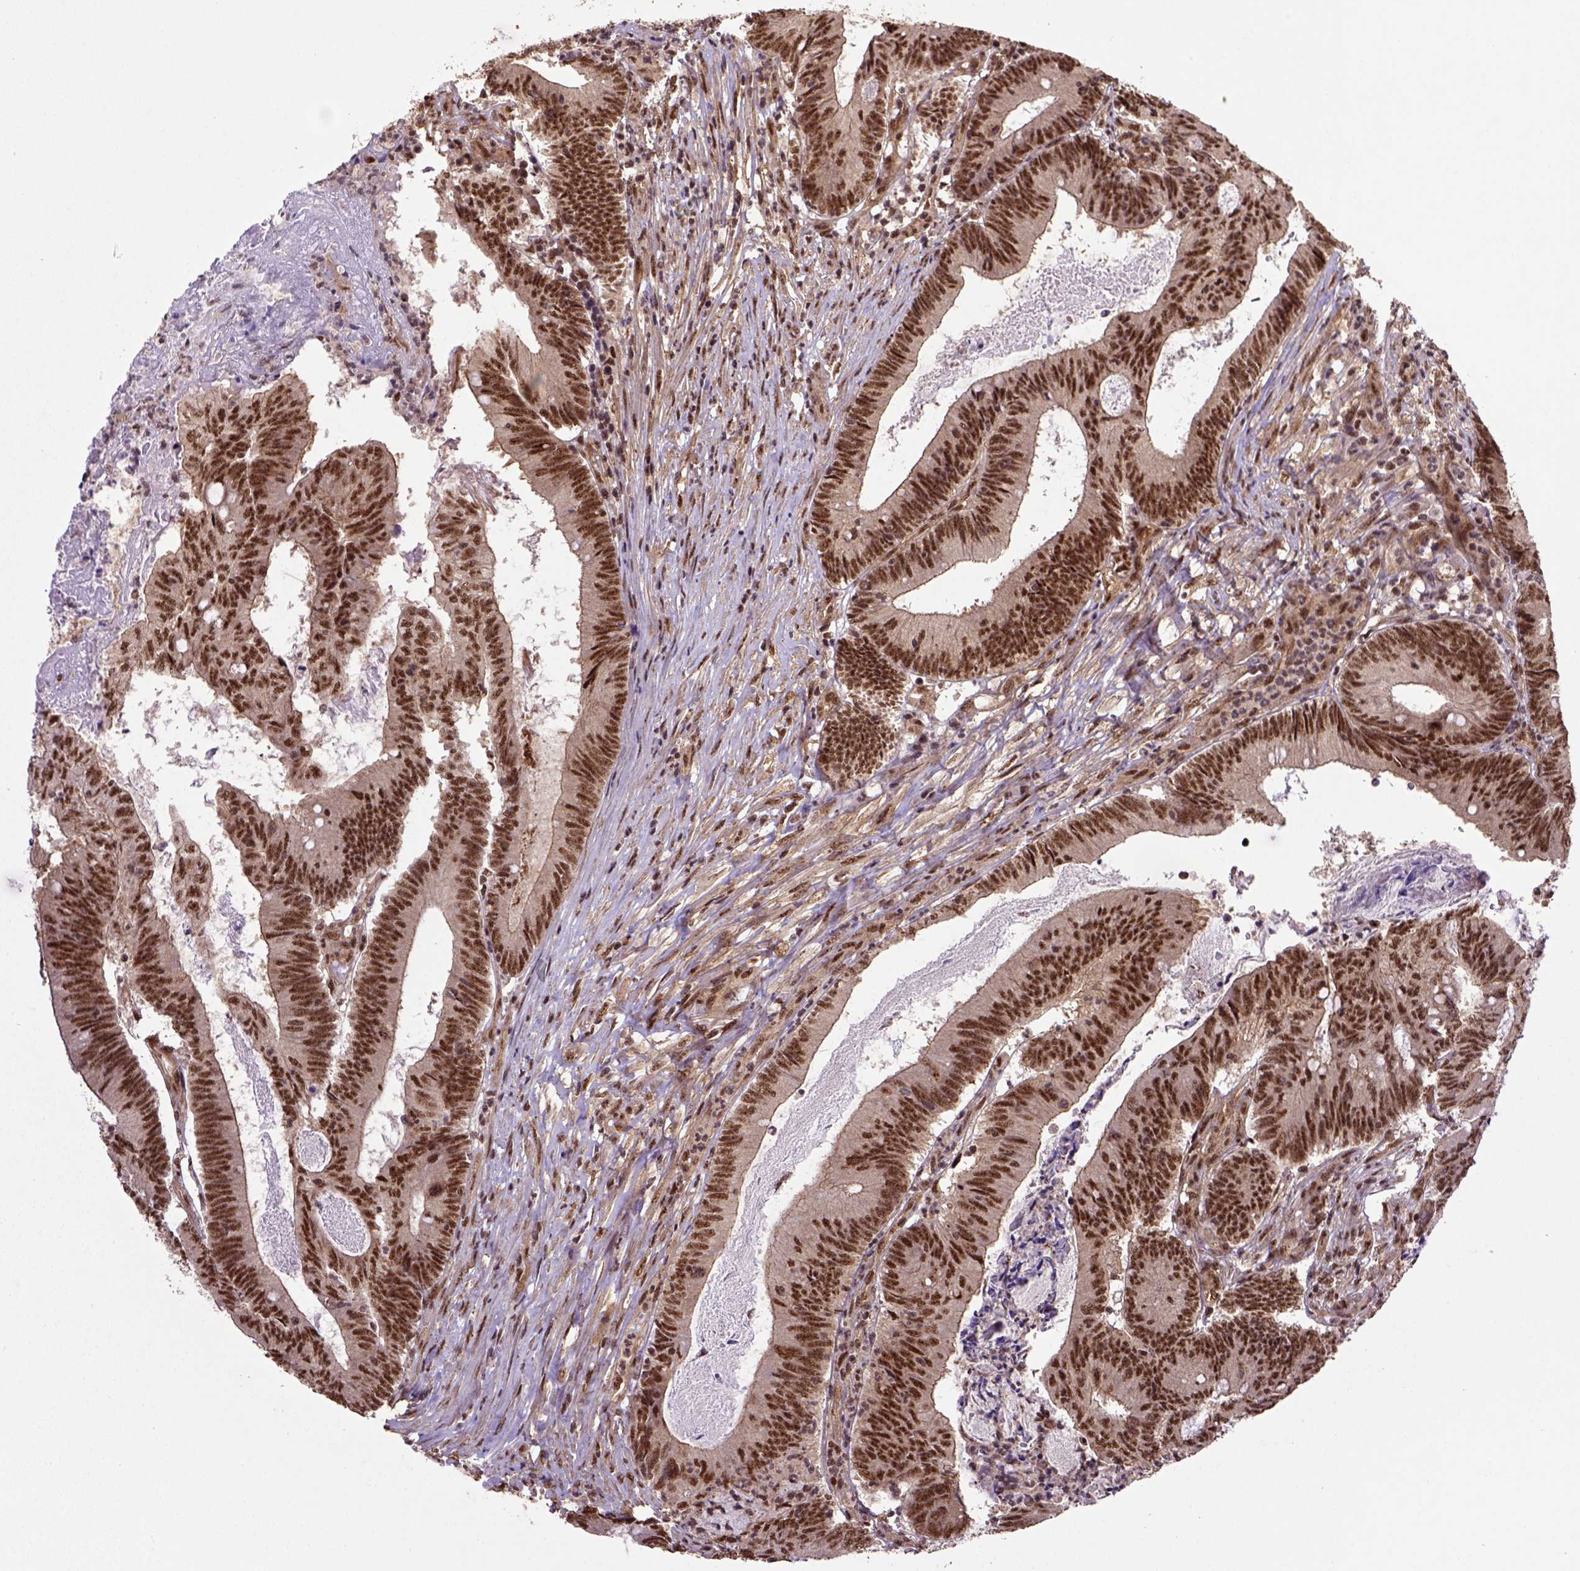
{"staining": {"intensity": "strong", "quantity": ">75%", "location": "nuclear"}, "tissue": "colorectal cancer", "cell_type": "Tumor cells", "image_type": "cancer", "snomed": [{"axis": "morphology", "description": "Adenocarcinoma, NOS"}, {"axis": "topography", "description": "Colon"}], "caption": "Approximately >75% of tumor cells in colorectal cancer (adenocarcinoma) reveal strong nuclear protein staining as visualized by brown immunohistochemical staining.", "gene": "PPIG", "patient": {"sex": "female", "age": 70}}